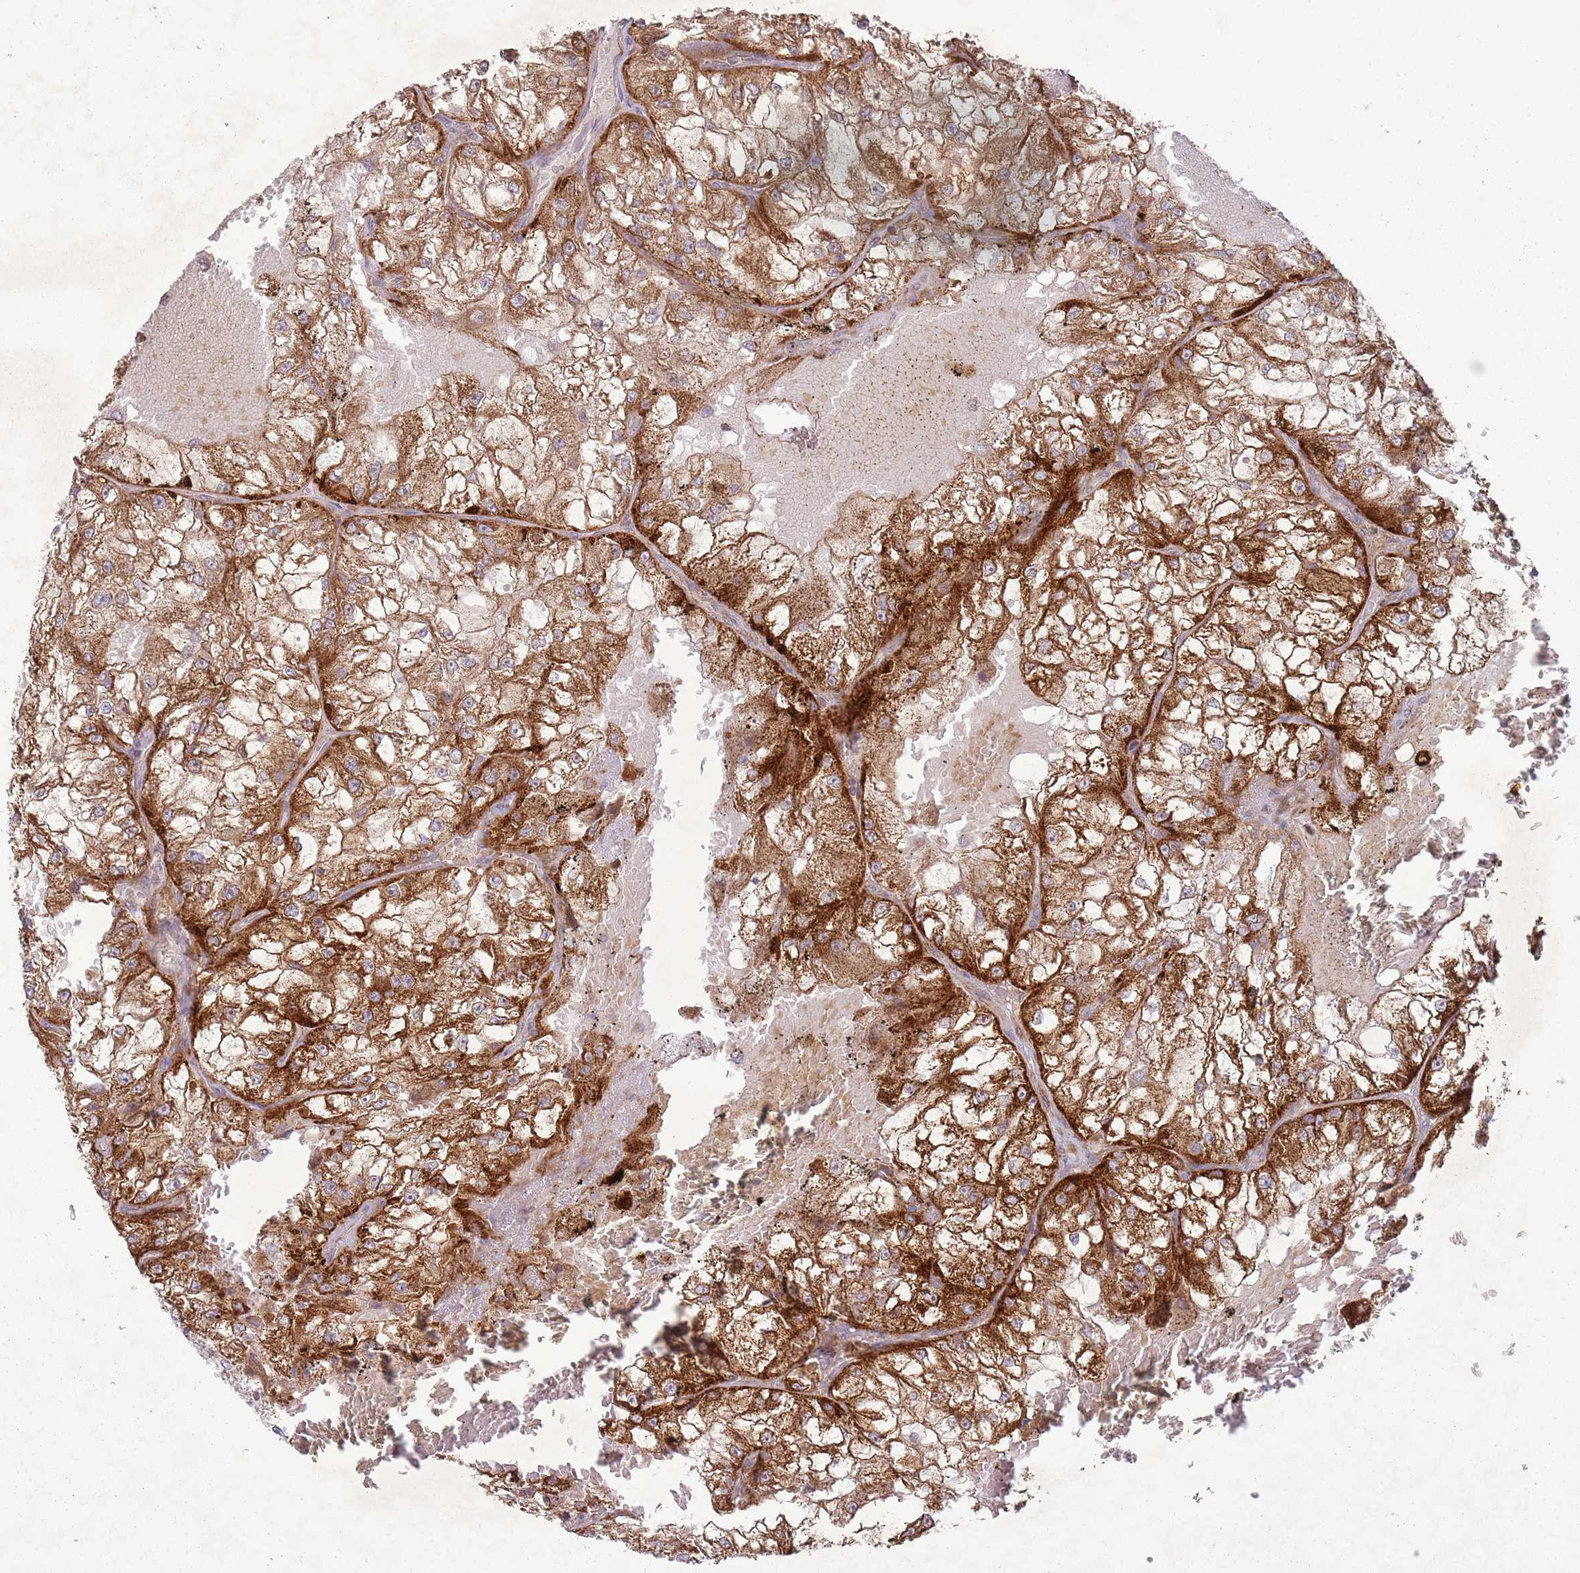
{"staining": {"intensity": "strong", "quantity": ">75%", "location": "cytoplasmic/membranous"}, "tissue": "renal cancer", "cell_type": "Tumor cells", "image_type": "cancer", "snomed": [{"axis": "morphology", "description": "Adenocarcinoma, NOS"}, {"axis": "topography", "description": "Kidney"}], "caption": "An immunohistochemistry (IHC) photomicrograph of neoplastic tissue is shown. Protein staining in brown highlights strong cytoplasmic/membranous positivity in renal adenocarcinoma within tumor cells.", "gene": "OR10Q1", "patient": {"sex": "female", "age": 72}}